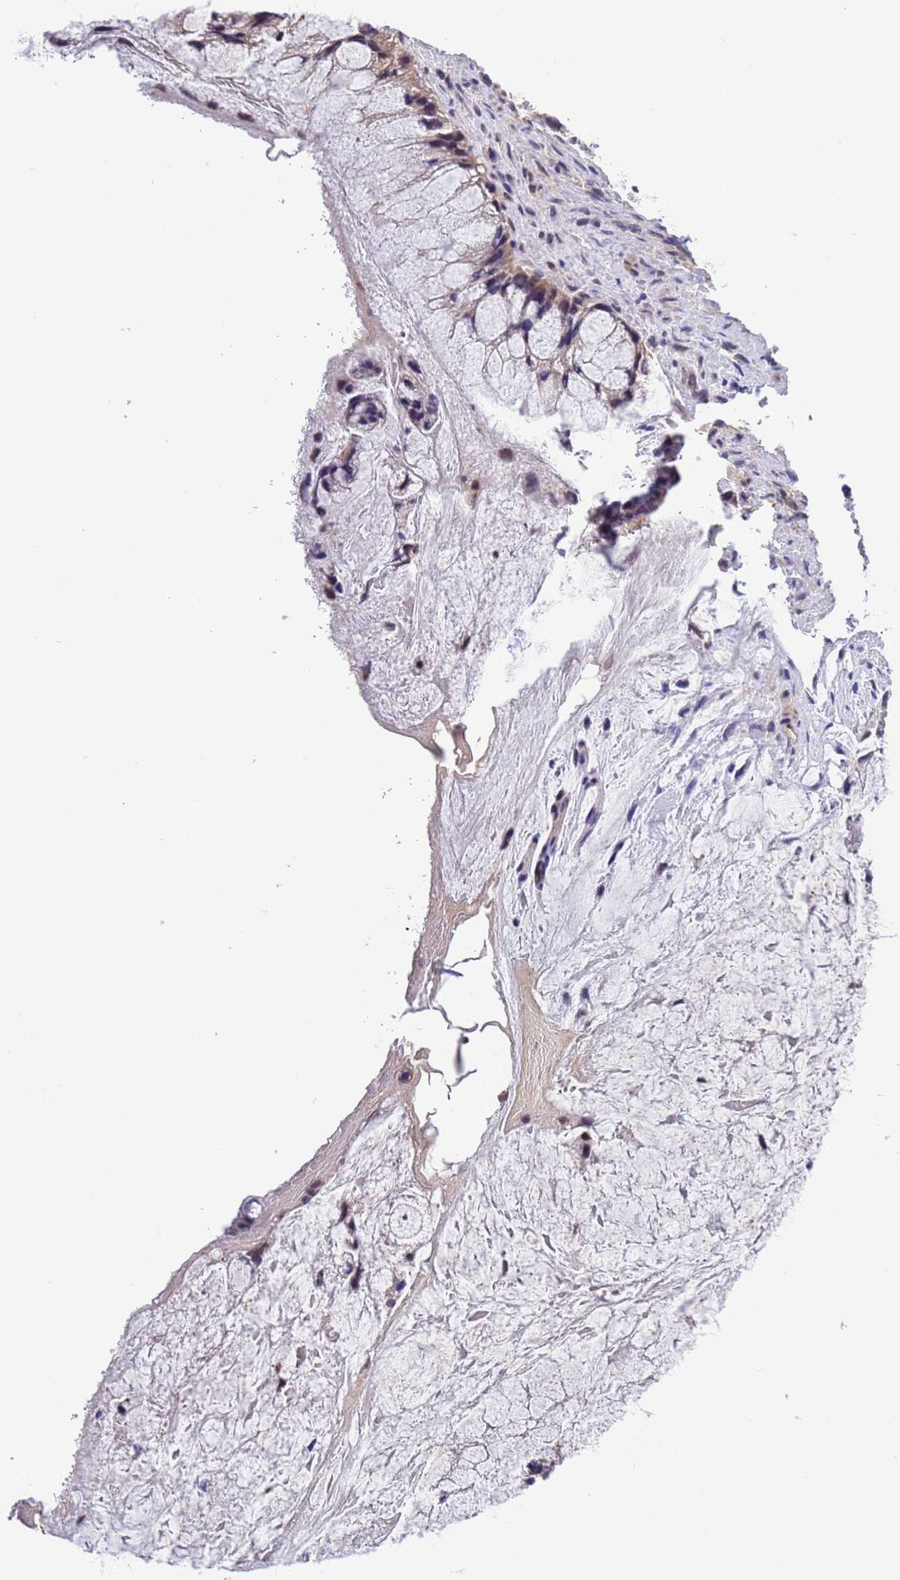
{"staining": {"intensity": "weak", "quantity": ">75%", "location": "cytoplasmic/membranous"}, "tissue": "ovarian cancer", "cell_type": "Tumor cells", "image_type": "cancer", "snomed": [{"axis": "morphology", "description": "Cystadenocarcinoma, mucinous, NOS"}, {"axis": "topography", "description": "Ovary"}], "caption": "IHC (DAB (3,3'-diaminobenzidine)) staining of human ovarian cancer (mucinous cystadenocarcinoma) exhibits weak cytoplasmic/membranous protein positivity in approximately >75% of tumor cells. IHC stains the protein of interest in brown and the nuclei are stained blue.", "gene": "ZFP69B", "patient": {"sex": "female", "age": 37}}